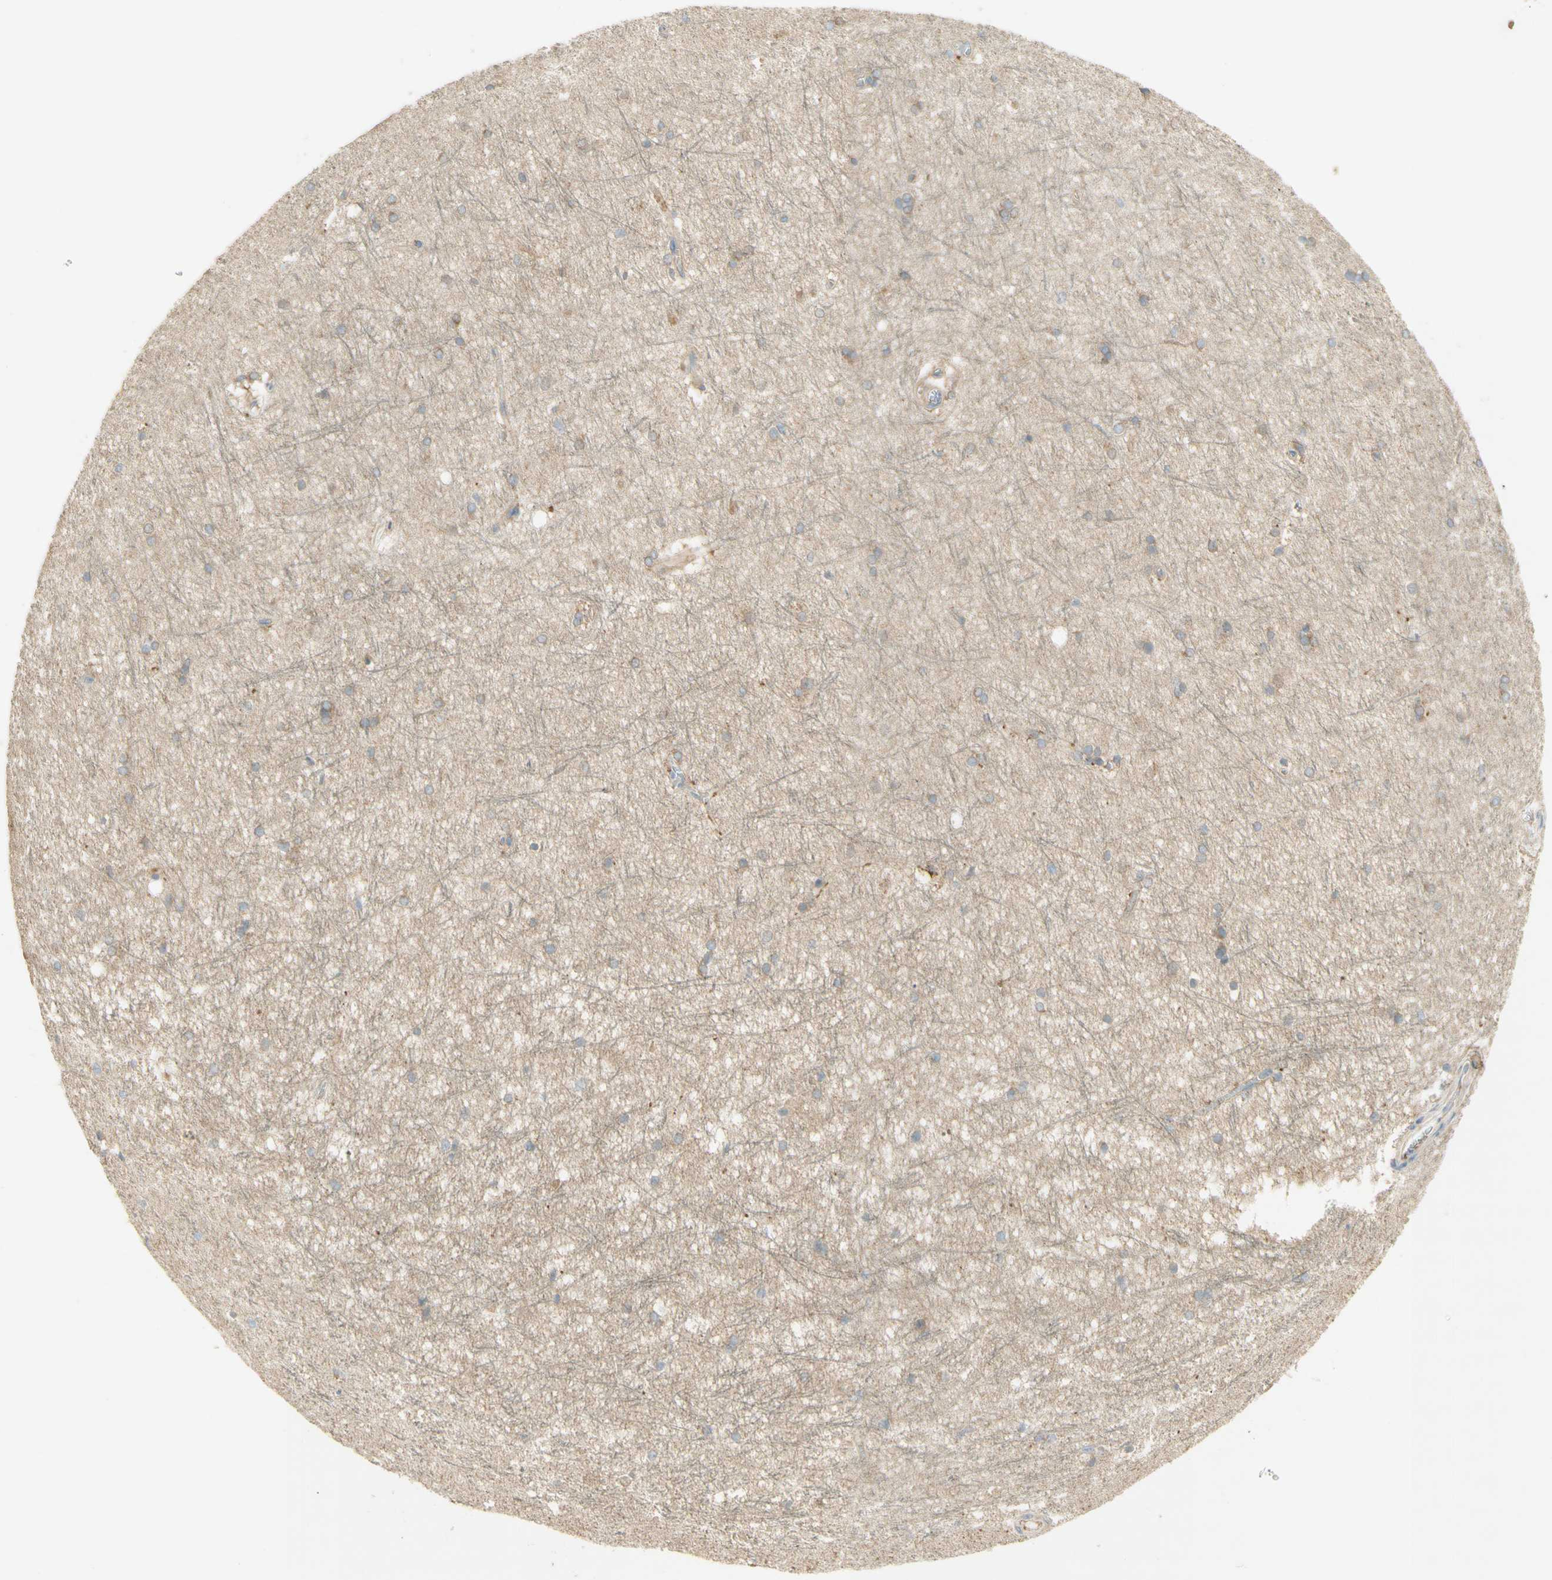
{"staining": {"intensity": "negative", "quantity": "none", "location": "none"}, "tissue": "hippocampus", "cell_type": "Glial cells", "image_type": "normal", "snomed": [{"axis": "morphology", "description": "Normal tissue, NOS"}, {"axis": "topography", "description": "Hippocampus"}], "caption": "Benign hippocampus was stained to show a protein in brown. There is no significant expression in glial cells.", "gene": "DYNC1H1", "patient": {"sex": "female", "age": 19}}